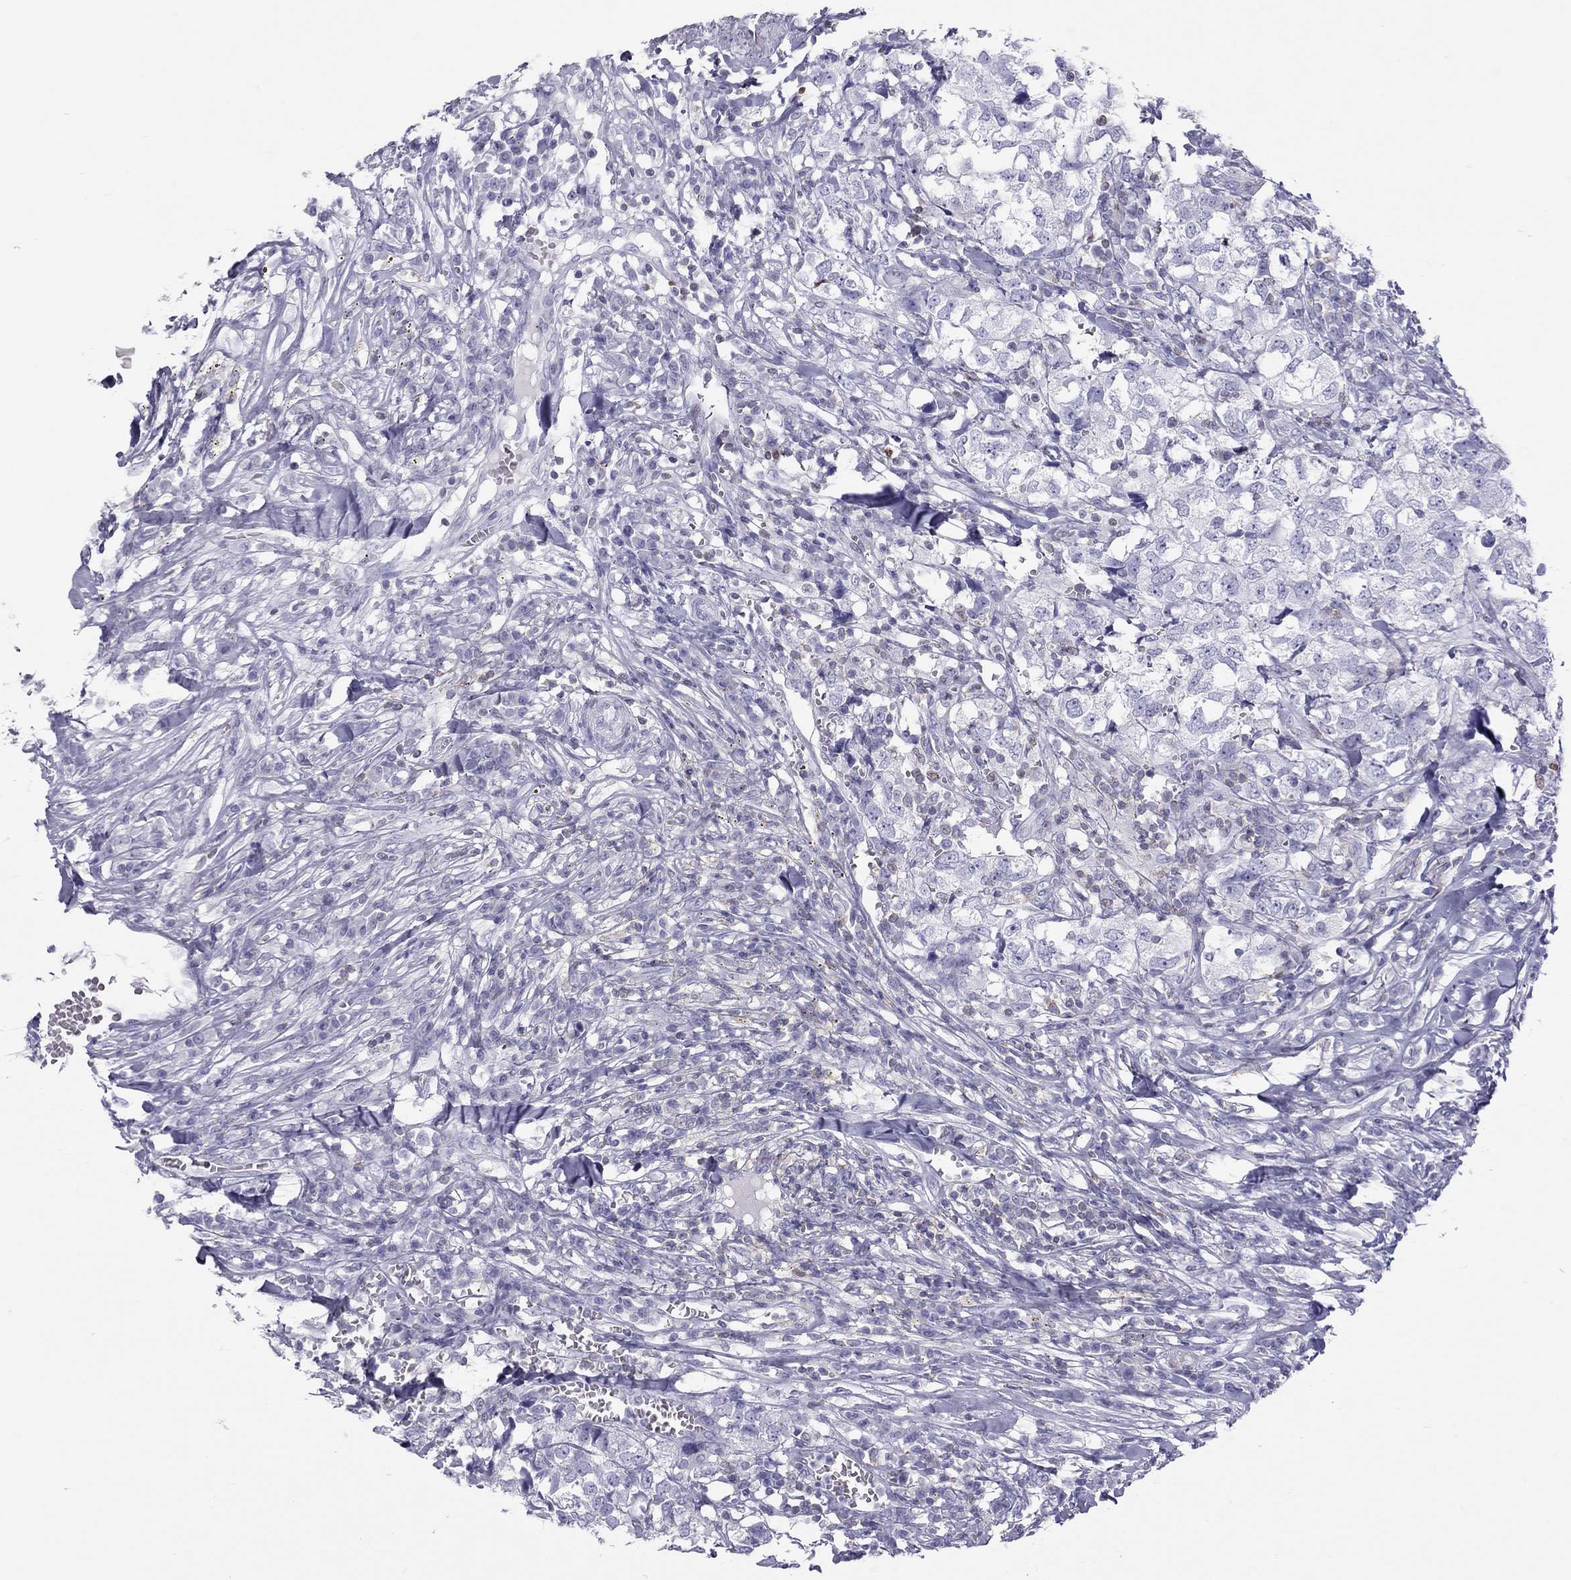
{"staining": {"intensity": "negative", "quantity": "none", "location": "none"}, "tissue": "breast cancer", "cell_type": "Tumor cells", "image_type": "cancer", "snomed": [{"axis": "morphology", "description": "Duct carcinoma"}, {"axis": "topography", "description": "Breast"}], "caption": "Tumor cells show no significant expression in breast cancer.", "gene": "STAG3", "patient": {"sex": "female", "age": 30}}